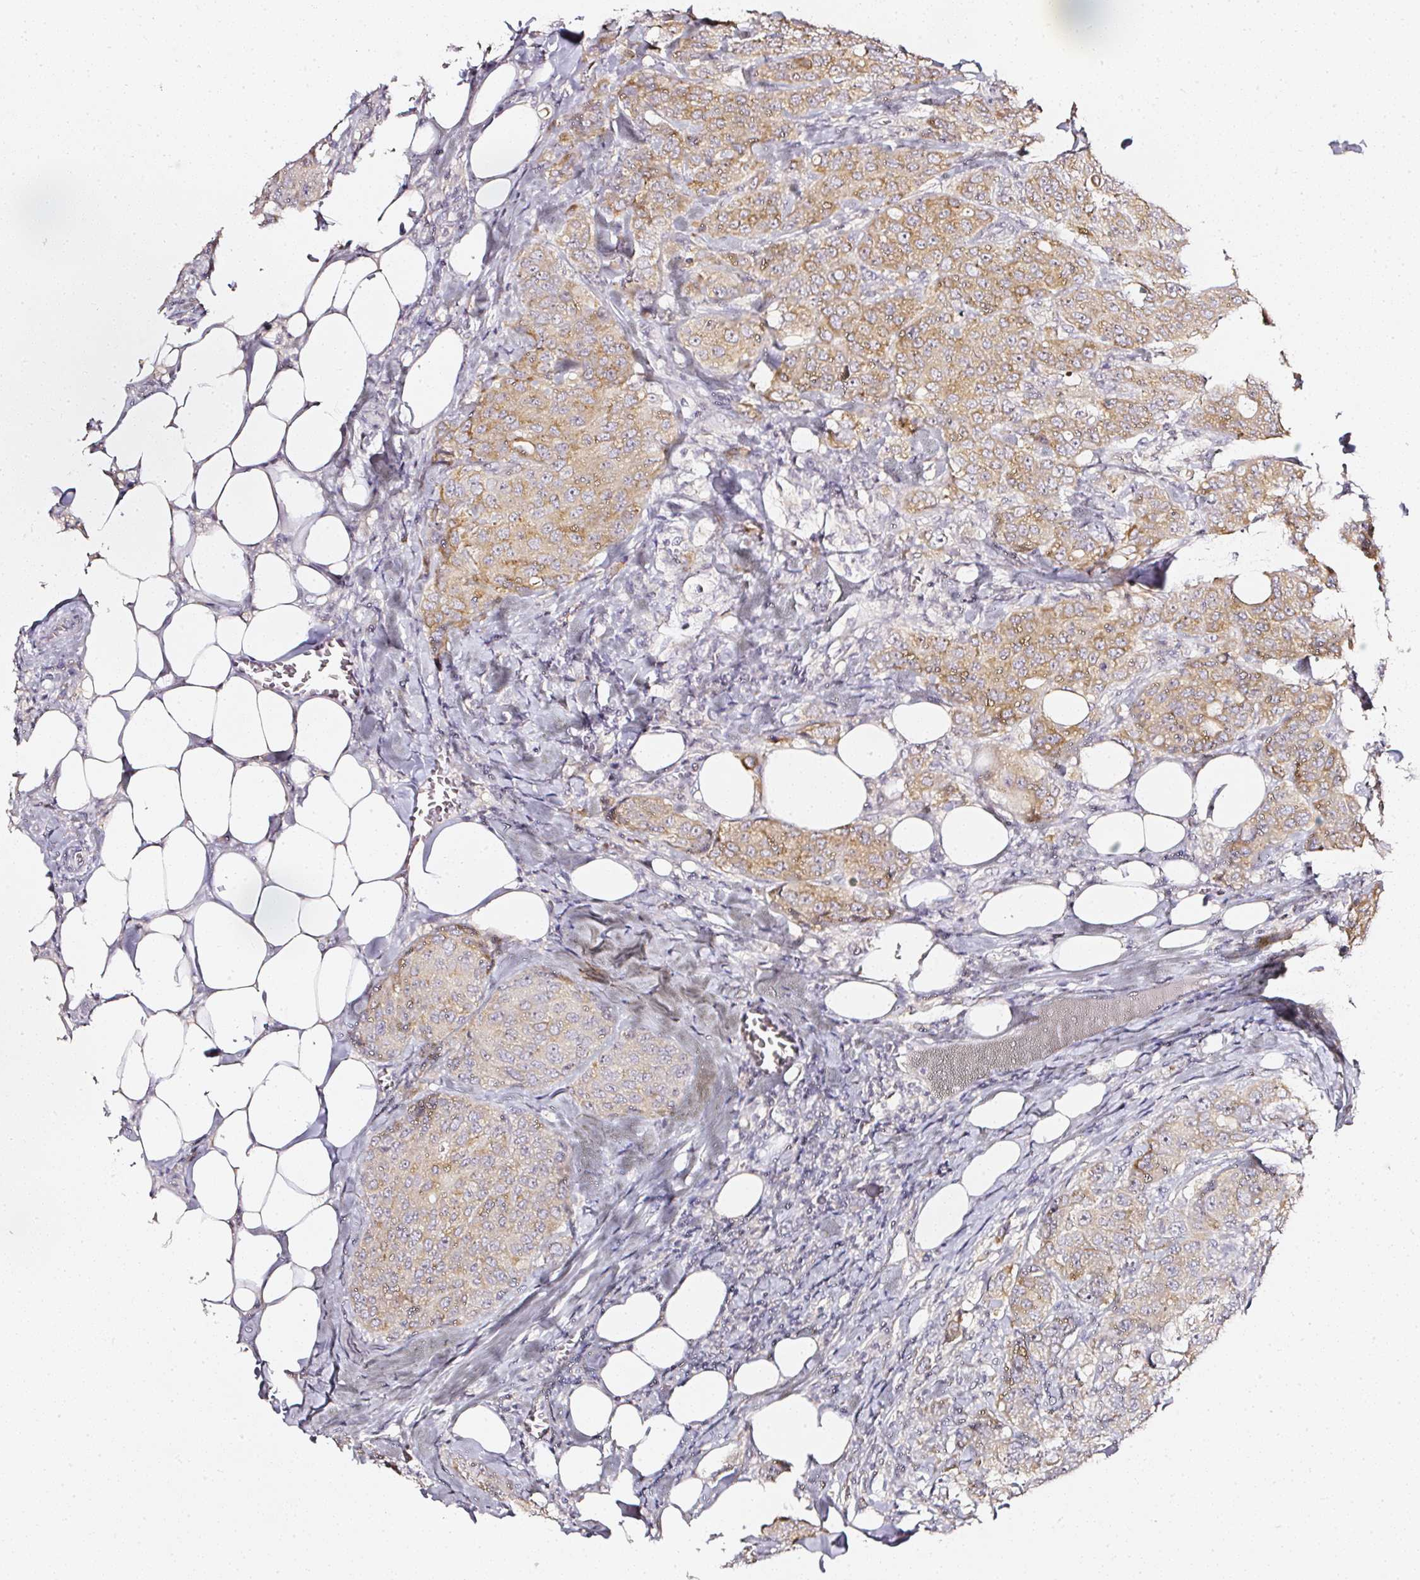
{"staining": {"intensity": "moderate", "quantity": ">75%", "location": "cytoplasmic/membranous"}, "tissue": "breast cancer", "cell_type": "Tumor cells", "image_type": "cancer", "snomed": [{"axis": "morphology", "description": "Duct carcinoma"}, {"axis": "topography", "description": "Breast"}], "caption": "Invasive ductal carcinoma (breast) stained with a brown dye demonstrates moderate cytoplasmic/membranous positive expression in about >75% of tumor cells.", "gene": "NTRK1", "patient": {"sex": "female", "age": 43}}